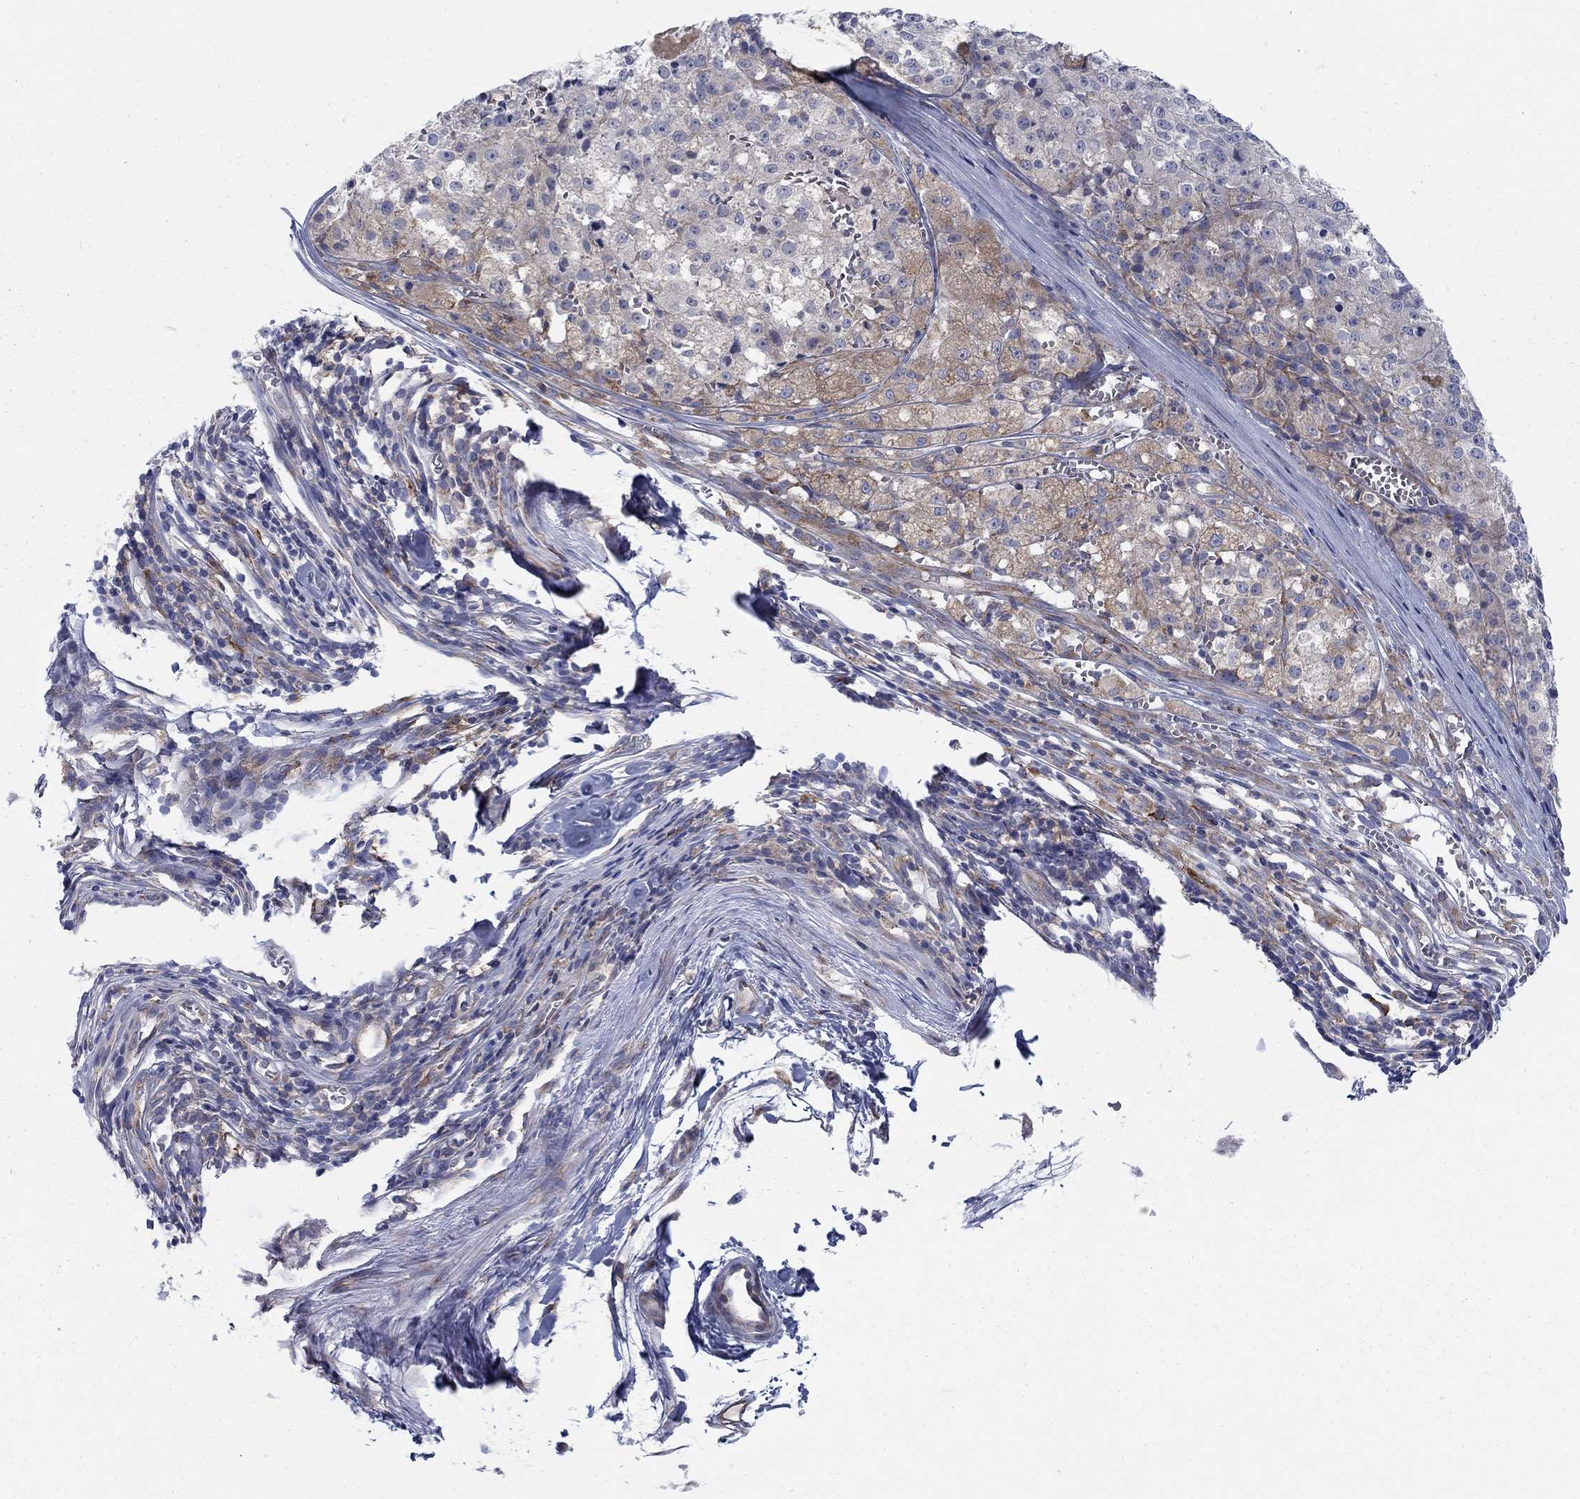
{"staining": {"intensity": "moderate", "quantity": "<25%", "location": "cytoplasmic/membranous"}, "tissue": "melanoma", "cell_type": "Tumor cells", "image_type": "cancer", "snomed": [{"axis": "morphology", "description": "Malignant melanoma, Metastatic site"}, {"axis": "topography", "description": "Lymph node"}], "caption": "This is an image of immunohistochemistry staining of melanoma, which shows moderate positivity in the cytoplasmic/membranous of tumor cells.", "gene": "TMEM59", "patient": {"sex": "female", "age": 64}}